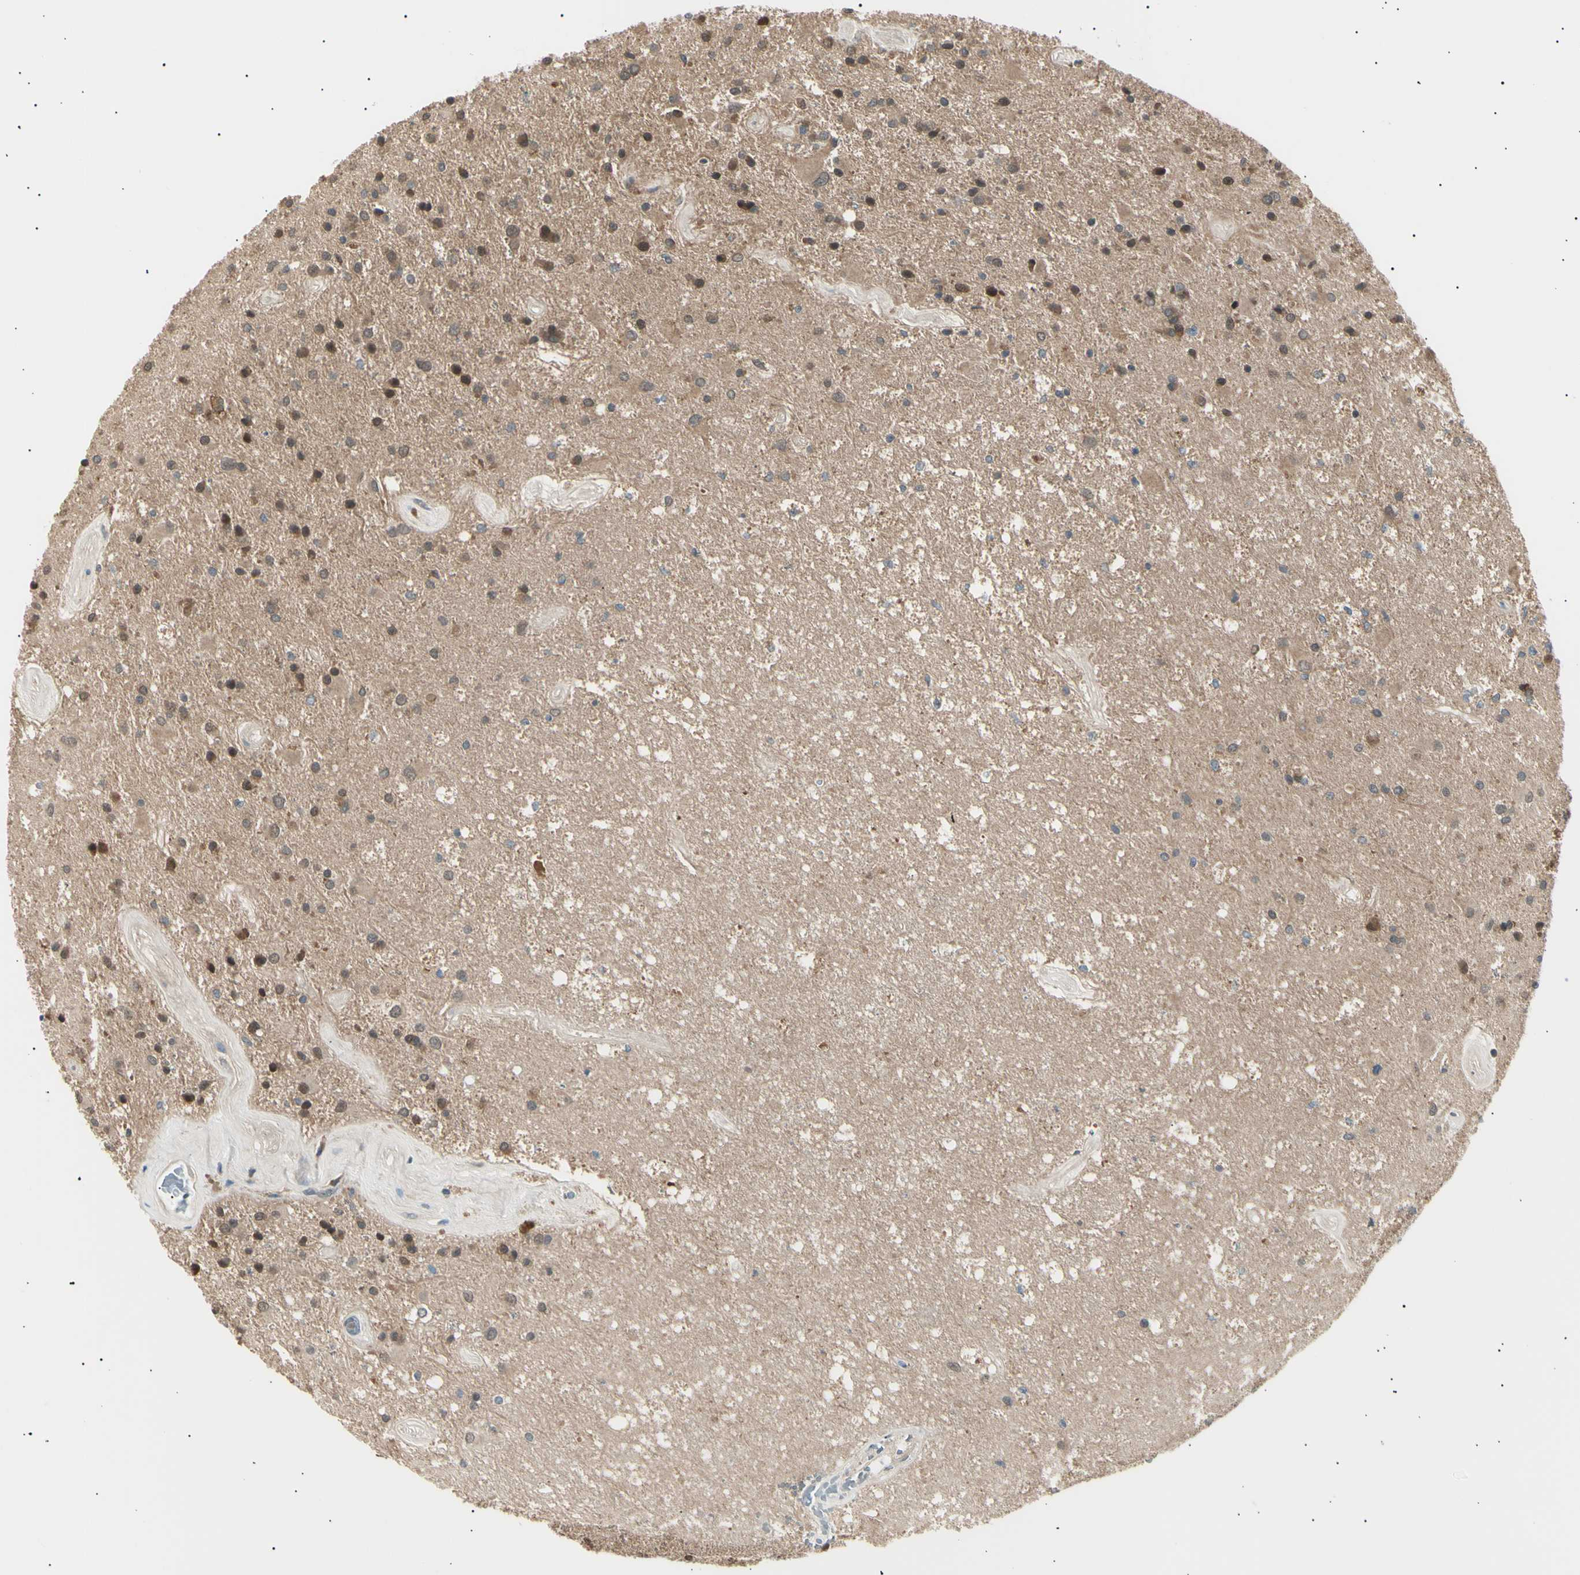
{"staining": {"intensity": "moderate", "quantity": ">75%", "location": "cytoplasmic/membranous,nuclear"}, "tissue": "glioma", "cell_type": "Tumor cells", "image_type": "cancer", "snomed": [{"axis": "morphology", "description": "Glioma, malignant, Low grade"}, {"axis": "topography", "description": "Brain"}], "caption": "Human malignant low-grade glioma stained with a brown dye displays moderate cytoplasmic/membranous and nuclear positive expression in about >75% of tumor cells.", "gene": "LHPP", "patient": {"sex": "male", "age": 58}}